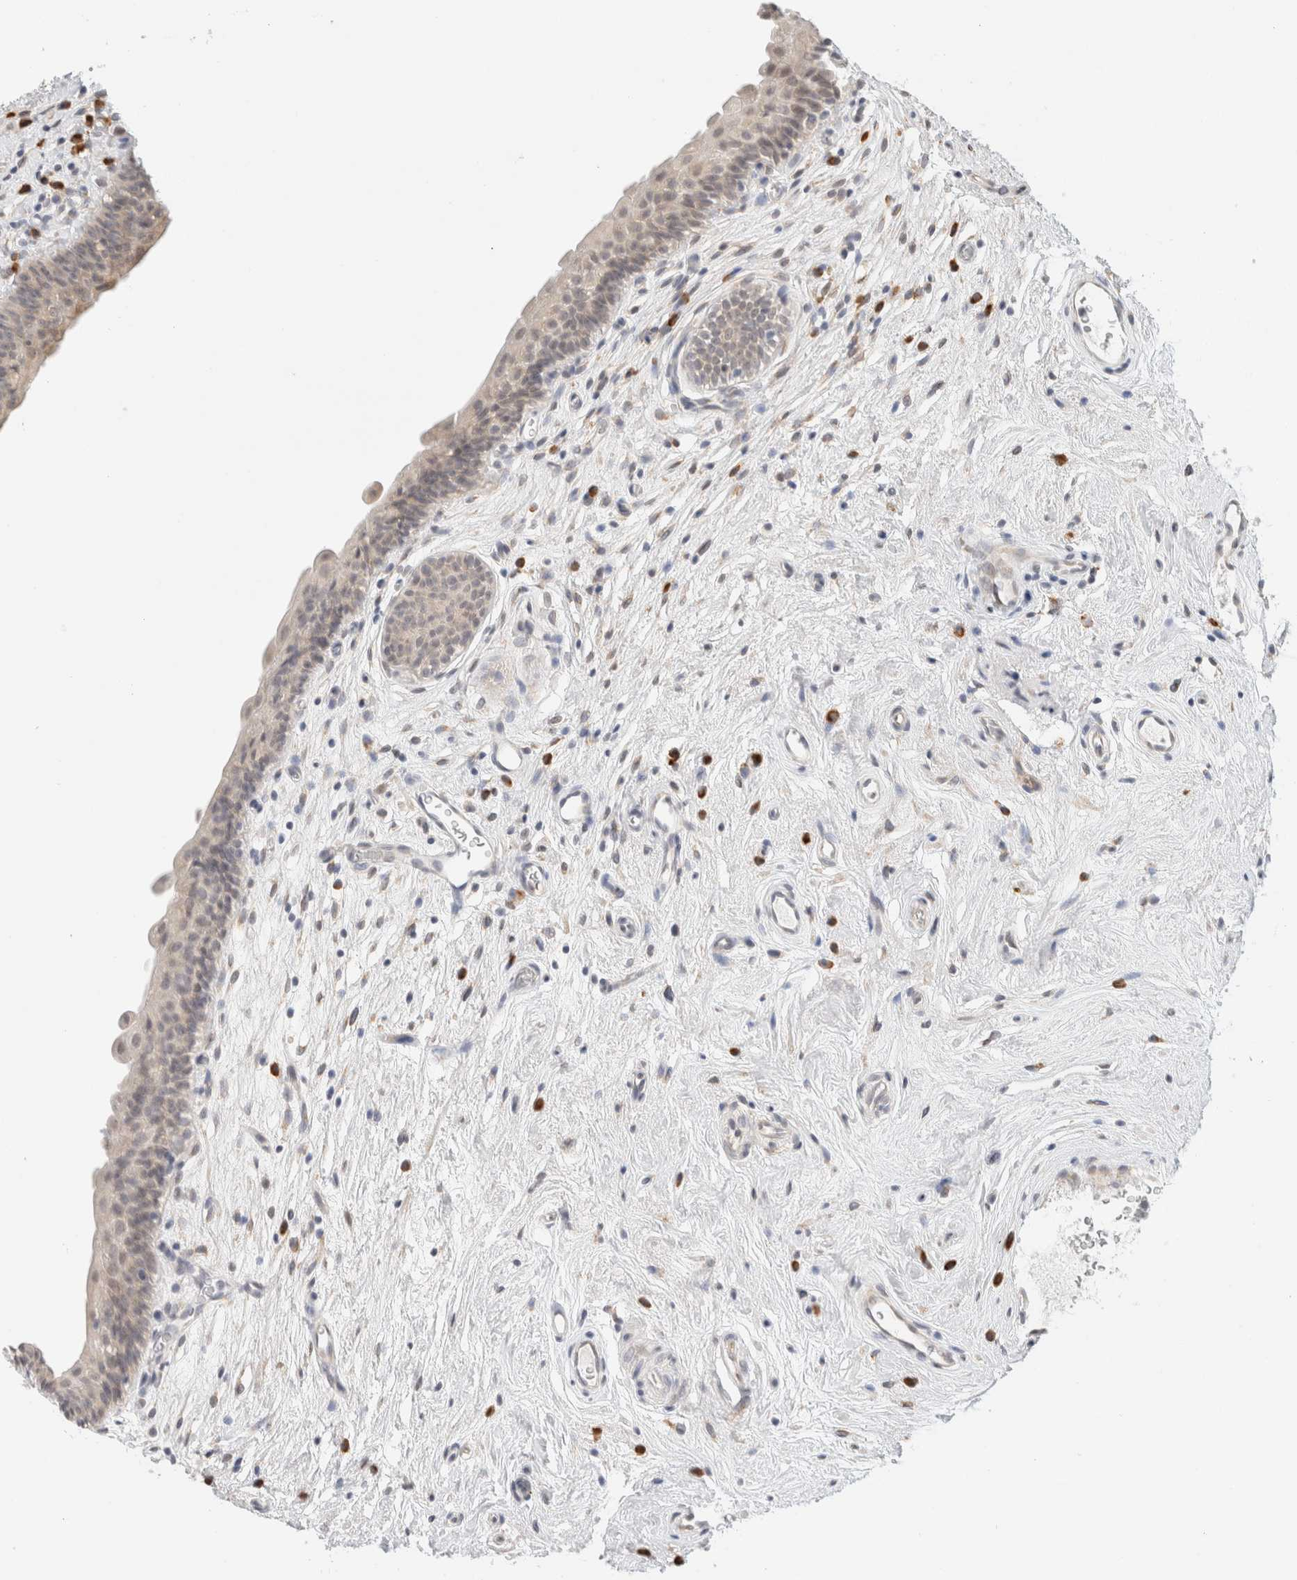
{"staining": {"intensity": "weak", "quantity": "<25%", "location": "cytoplasmic/membranous"}, "tissue": "urinary bladder", "cell_type": "Urothelial cells", "image_type": "normal", "snomed": [{"axis": "morphology", "description": "Normal tissue, NOS"}, {"axis": "topography", "description": "Urinary bladder"}], "caption": "Protein analysis of normal urinary bladder reveals no significant expression in urothelial cells.", "gene": "HDLBP", "patient": {"sex": "male", "age": 83}}